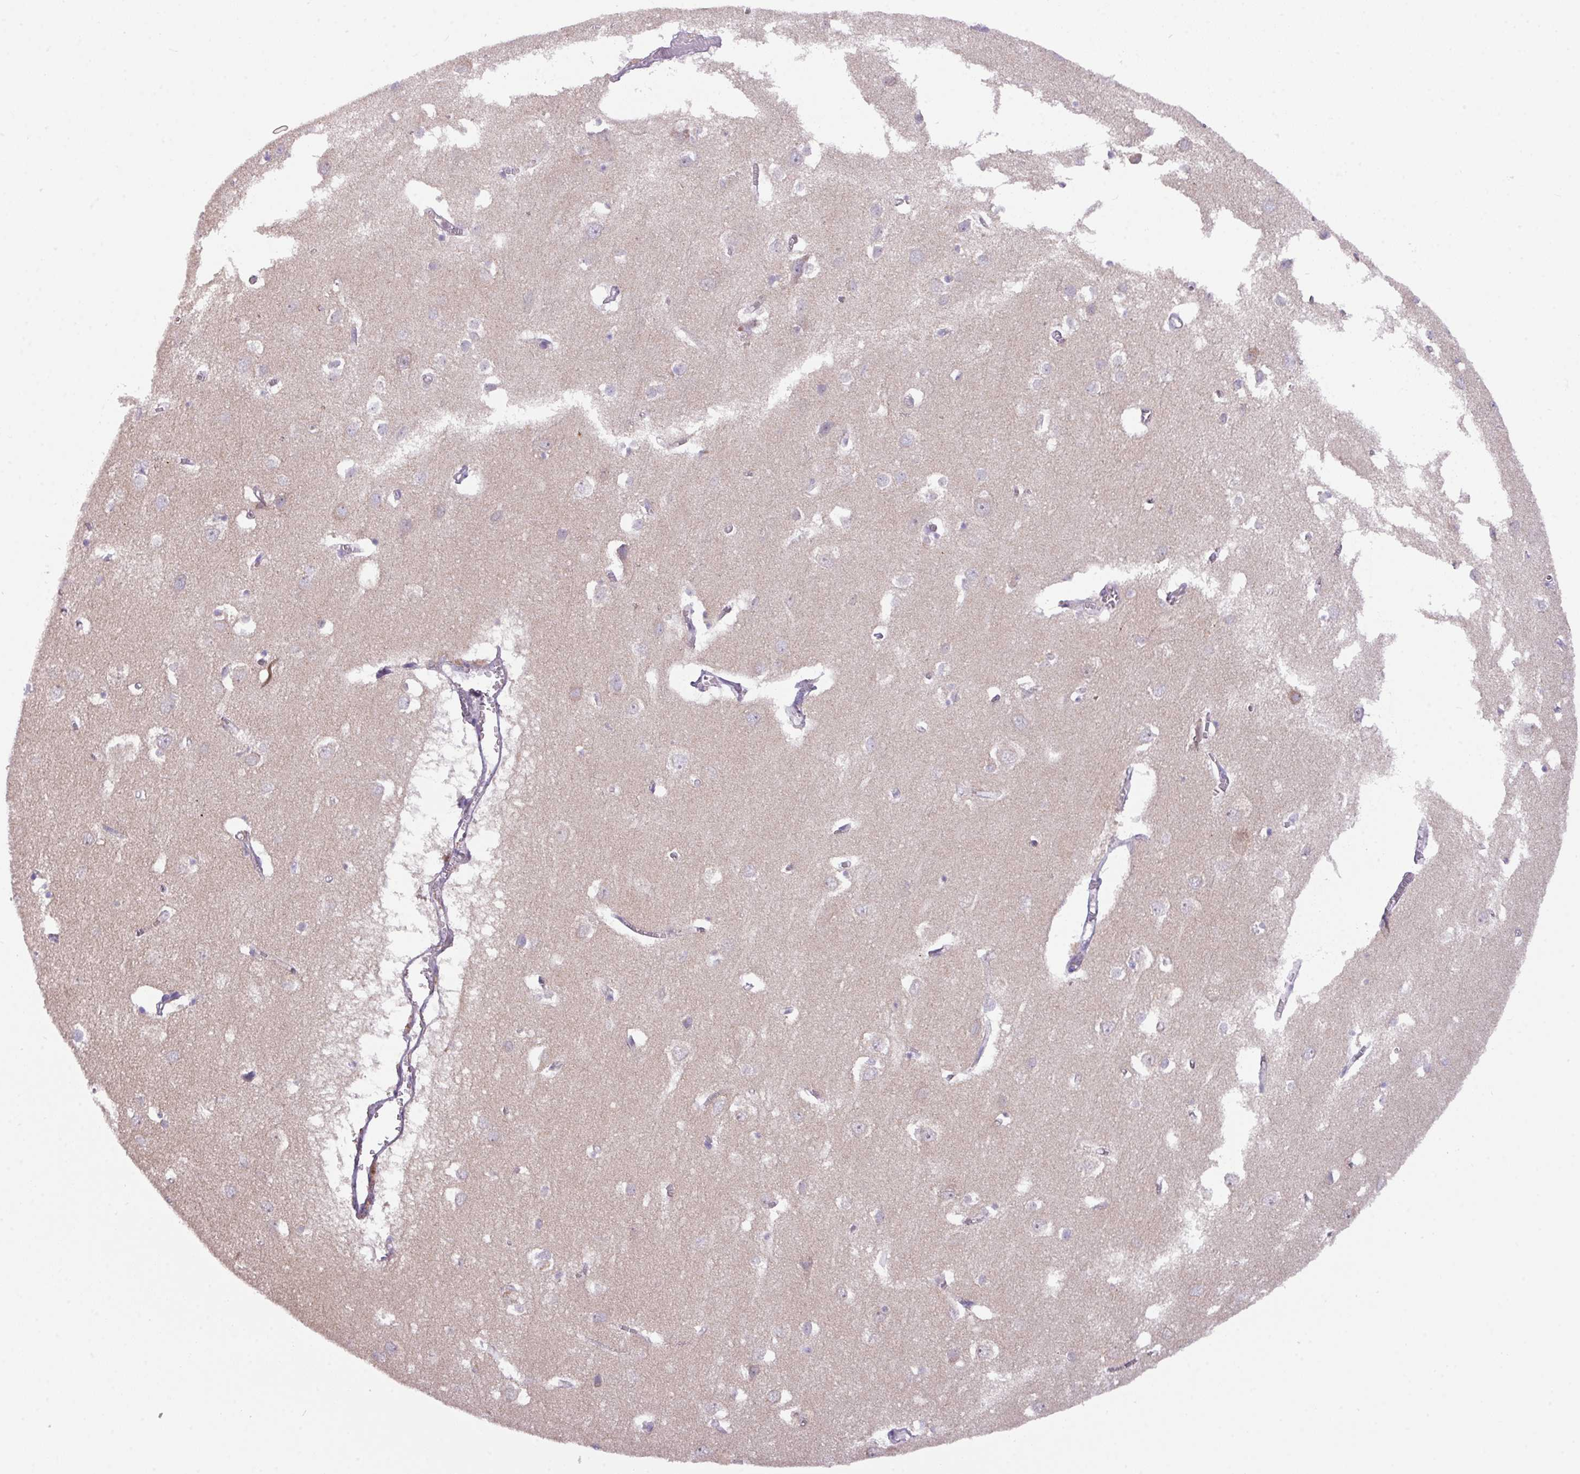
{"staining": {"intensity": "negative", "quantity": "none", "location": "none"}, "tissue": "cerebral cortex", "cell_type": "Endothelial cells", "image_type": "normal", "snomed": [{"axis": "morphology", "description": "Normal tissue, NOS"}, {"axis": "topography", "description": "Cerebral cortex"}], "caption": "Histopathology image shows no protein positivity in endothelial cells of benign cerebral cortex. Nuclei are stained in blue.", "gene": "ZNF394", "patient": {"sex": "male", "age": 70}}